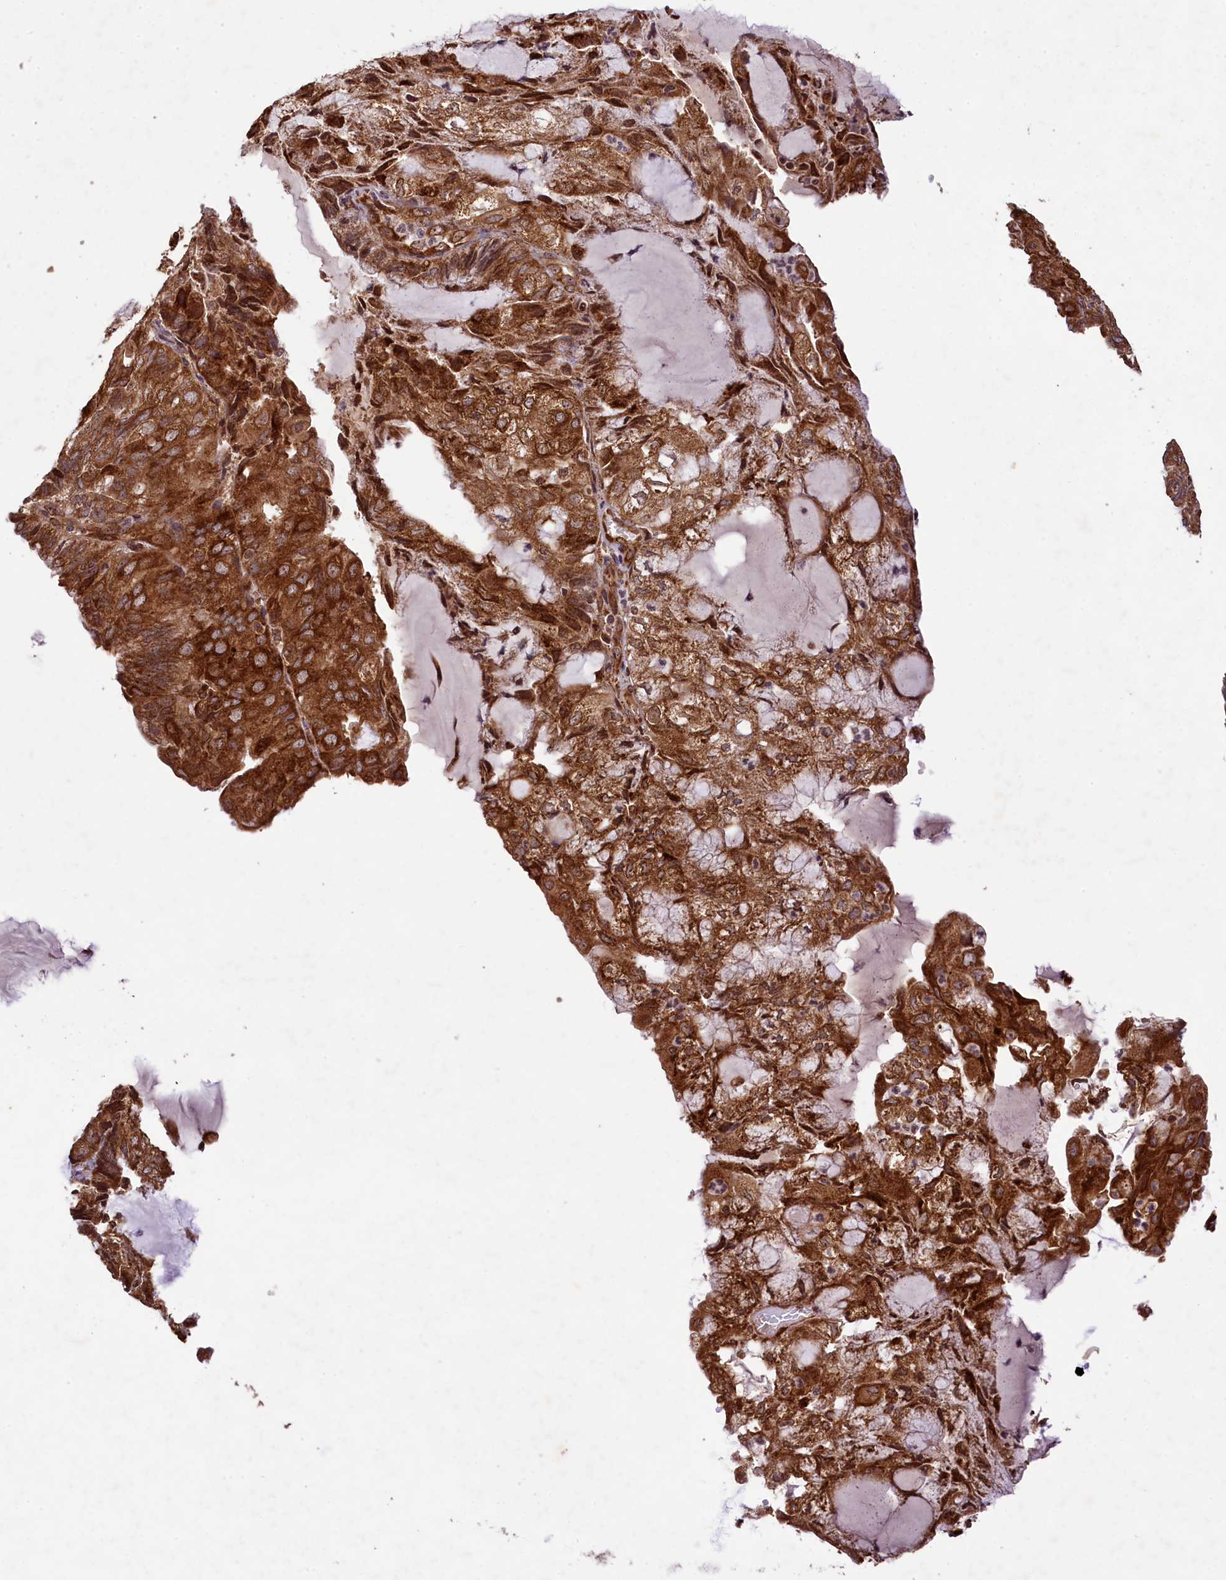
{"staining": {"intensity": "strong", "quantity": ">75%", "location": "cytoplasmic/membranous"}, "tissue": "endometrial cancer", "cell_type": "Tumor cells", "image_type": "cancer", "snomed": [{"axis": "morphology", "description": "Adenocarcinoma, NOS"}, {"axis": "topography", "description": "Endometrium"}], "caption": "Immunohistochemistry micrograph of endometrial adenocarcinoma stained for a protein (brown), which exhibits high levels of strong cytoplasmic/membranous positivity in about >75% of tumor cells.", "gene": "LARP4", "patient": {"sex": "female", "age": 81}}